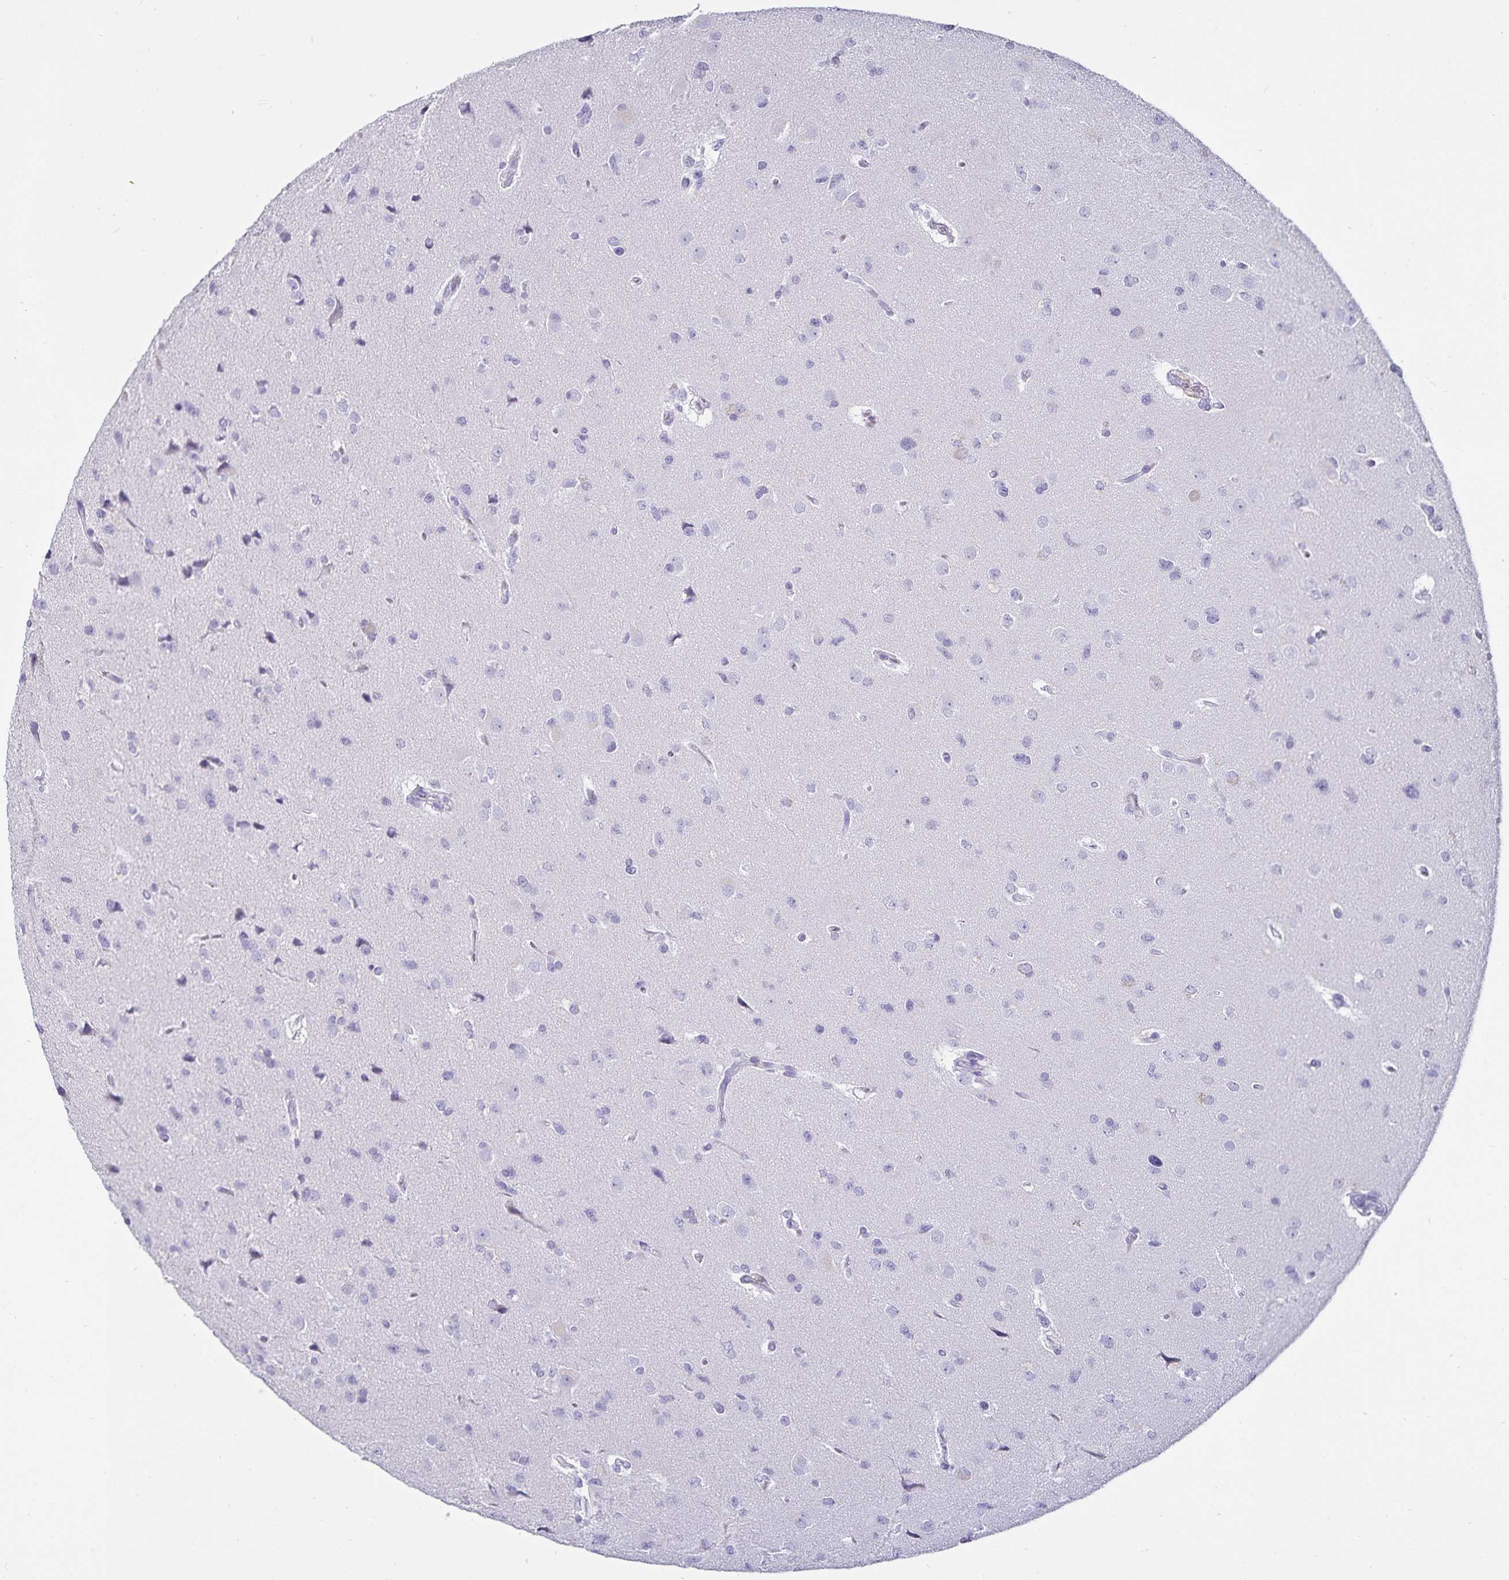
{"staining": {"intensity": "negative", "quantity": "none", "location": "none"}, "tissue": "glioma", "cell_type": "Tumor cells", "image_type": "cancer", "snomed": [{"axis": "morphology", "description": "Glioma, malignant, Low grade"}, {"axis": "topography", "description": "Brain"}], "caption": "Tumor cells are negative for brown protein staining in glioma.", "gene": "DEFA6", "patient": {"sex": "female", "age": 55}}